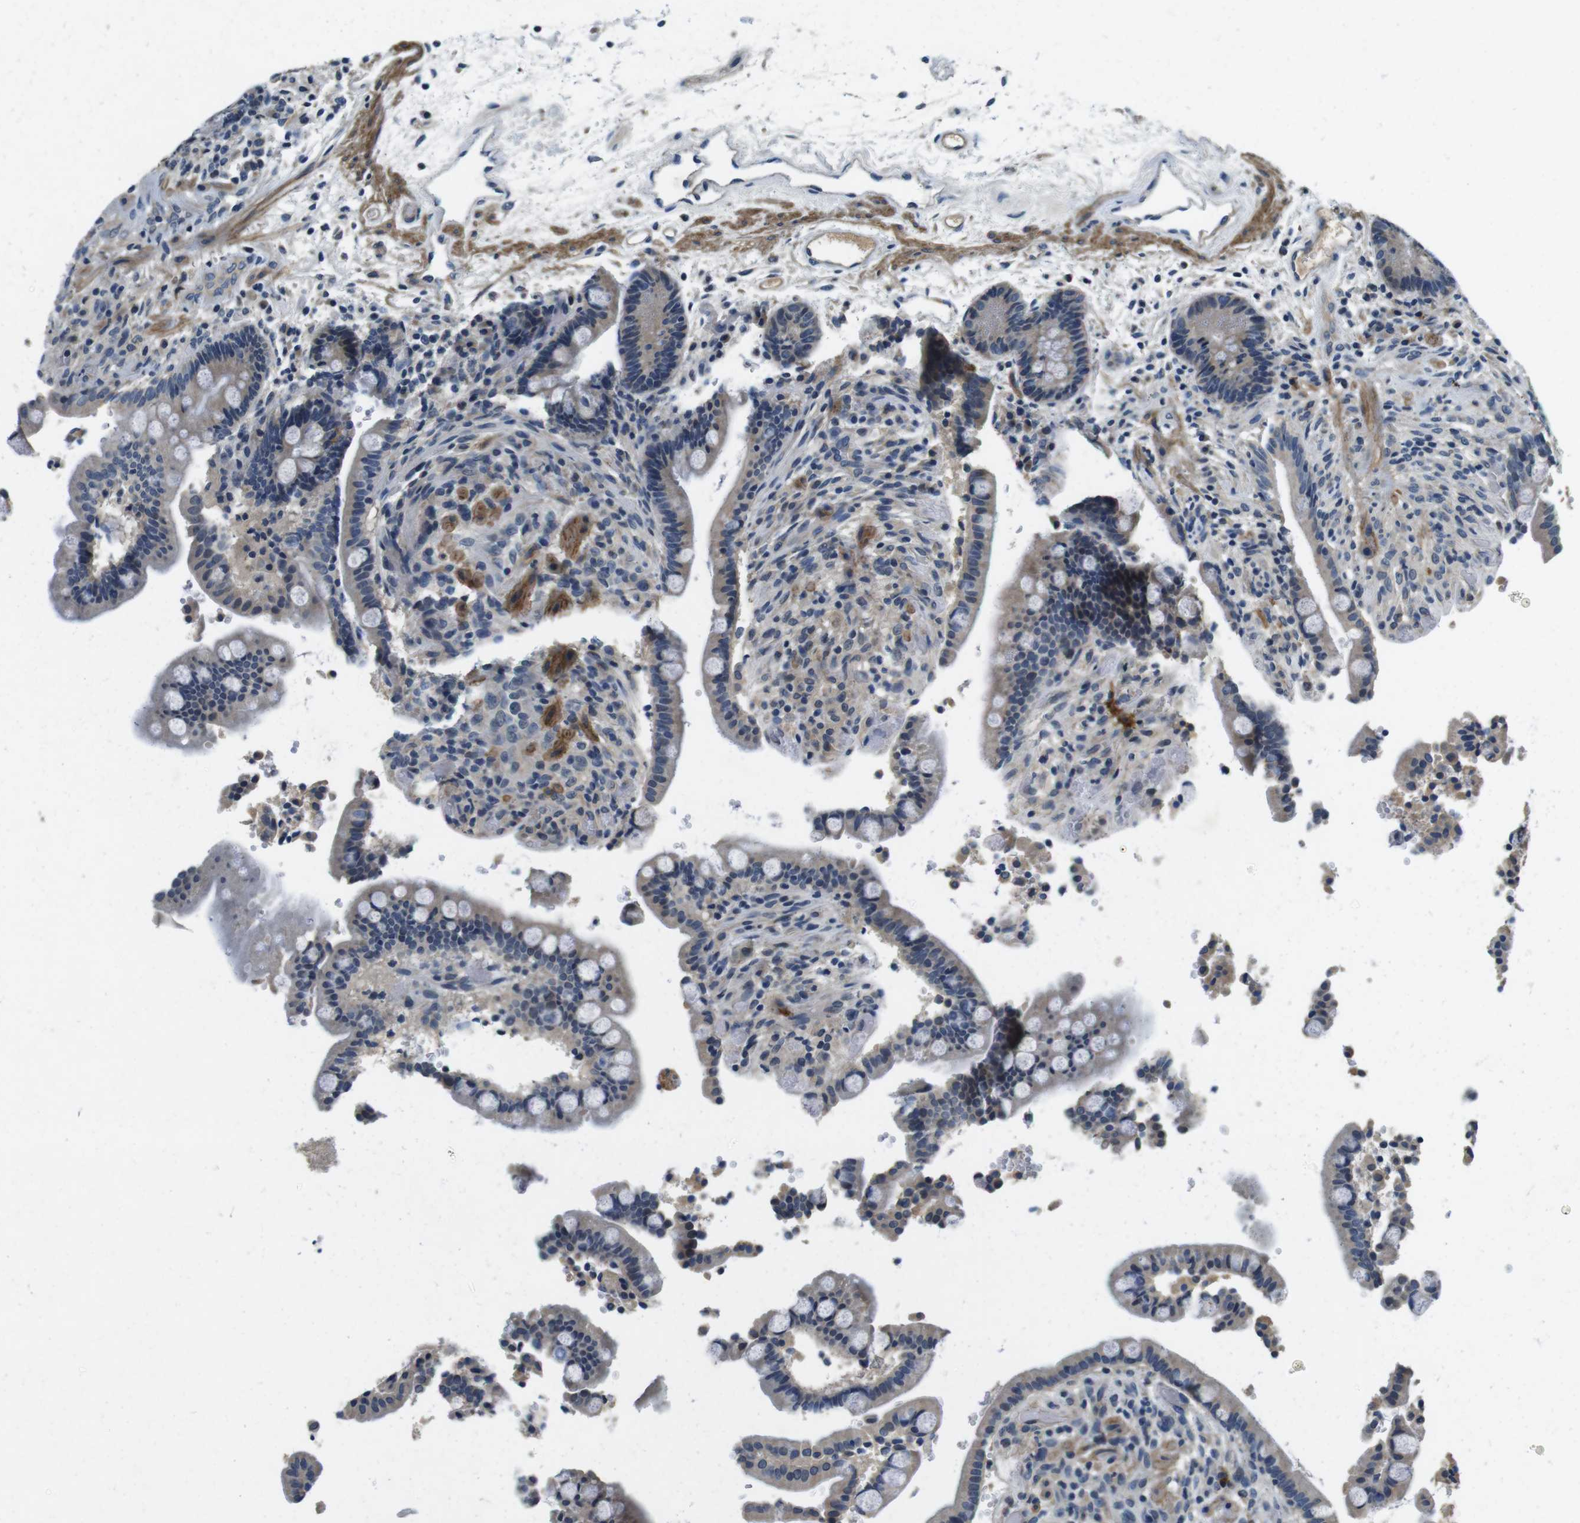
{"staining": {"intensity": "moderate", "quantity": ">75%", "location": "cytoplasmic/membranous"}, "tissue": "colon", "cell_type": "Endothelial cells", "image_type": "normal", "snomed": [{"axis": "morphology", "description": "Normal tissue, NOS"}, {"axis": "topography", "description": "Colon"}], "caption": "IHC micrograph of unremarkable human colon stained for a protein (brown), which displays medium levels of moderate cytoplasmic/membranous positivity in about >75% of endothelial cells.", "gene": "DTNA", "patient": {"sex": "male", "age": 73}}